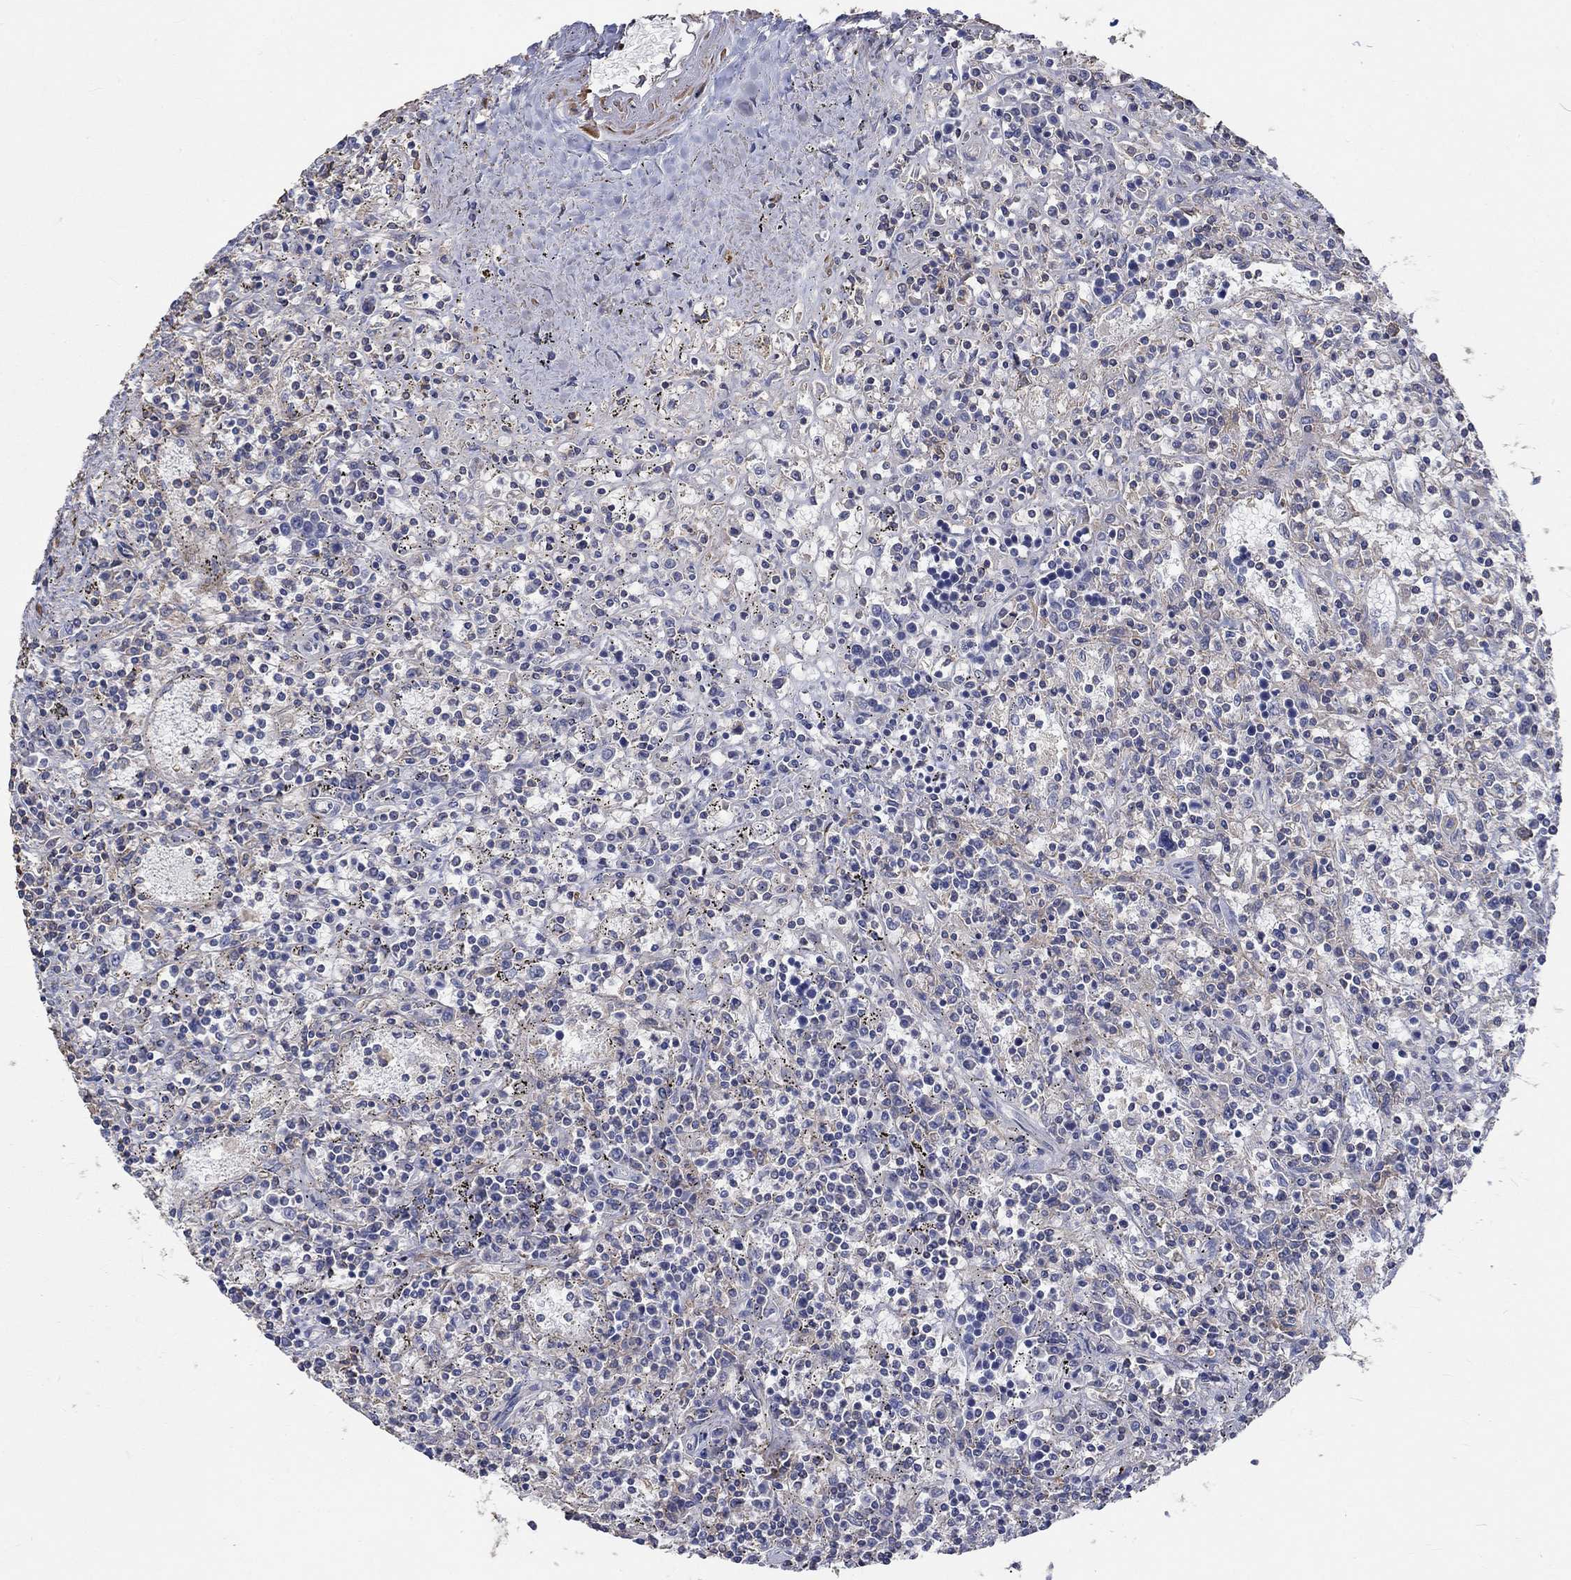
{"staining": {"intensity": "negative", "quantity": "none", "location": "none"}, "tissue": "lymphoma", "cell_type": "Tumor cells", "image_type": "cancer", "snomed": [{"axis": "morphology", "description": "Malignant lymphoma, non-Hodgkin's type, Low grade"}, {"axis": "topography", "description": "Spleen"}], "caption": "This micrograph is of low-grade malignant lymphoma, non-Hodgkin's type stained with IHC to label a protein in brown with the nuclei are counter-stained blue. There is no positivity in tumor cells. Brightfield microscopy of immunohistochemistry (IHC) stained with DAB (brown) and hematoxylin (blue), captured at high magnification.", "gene": "TNFAIP8L3", "patient": {"sex": "male", "age": 62}}